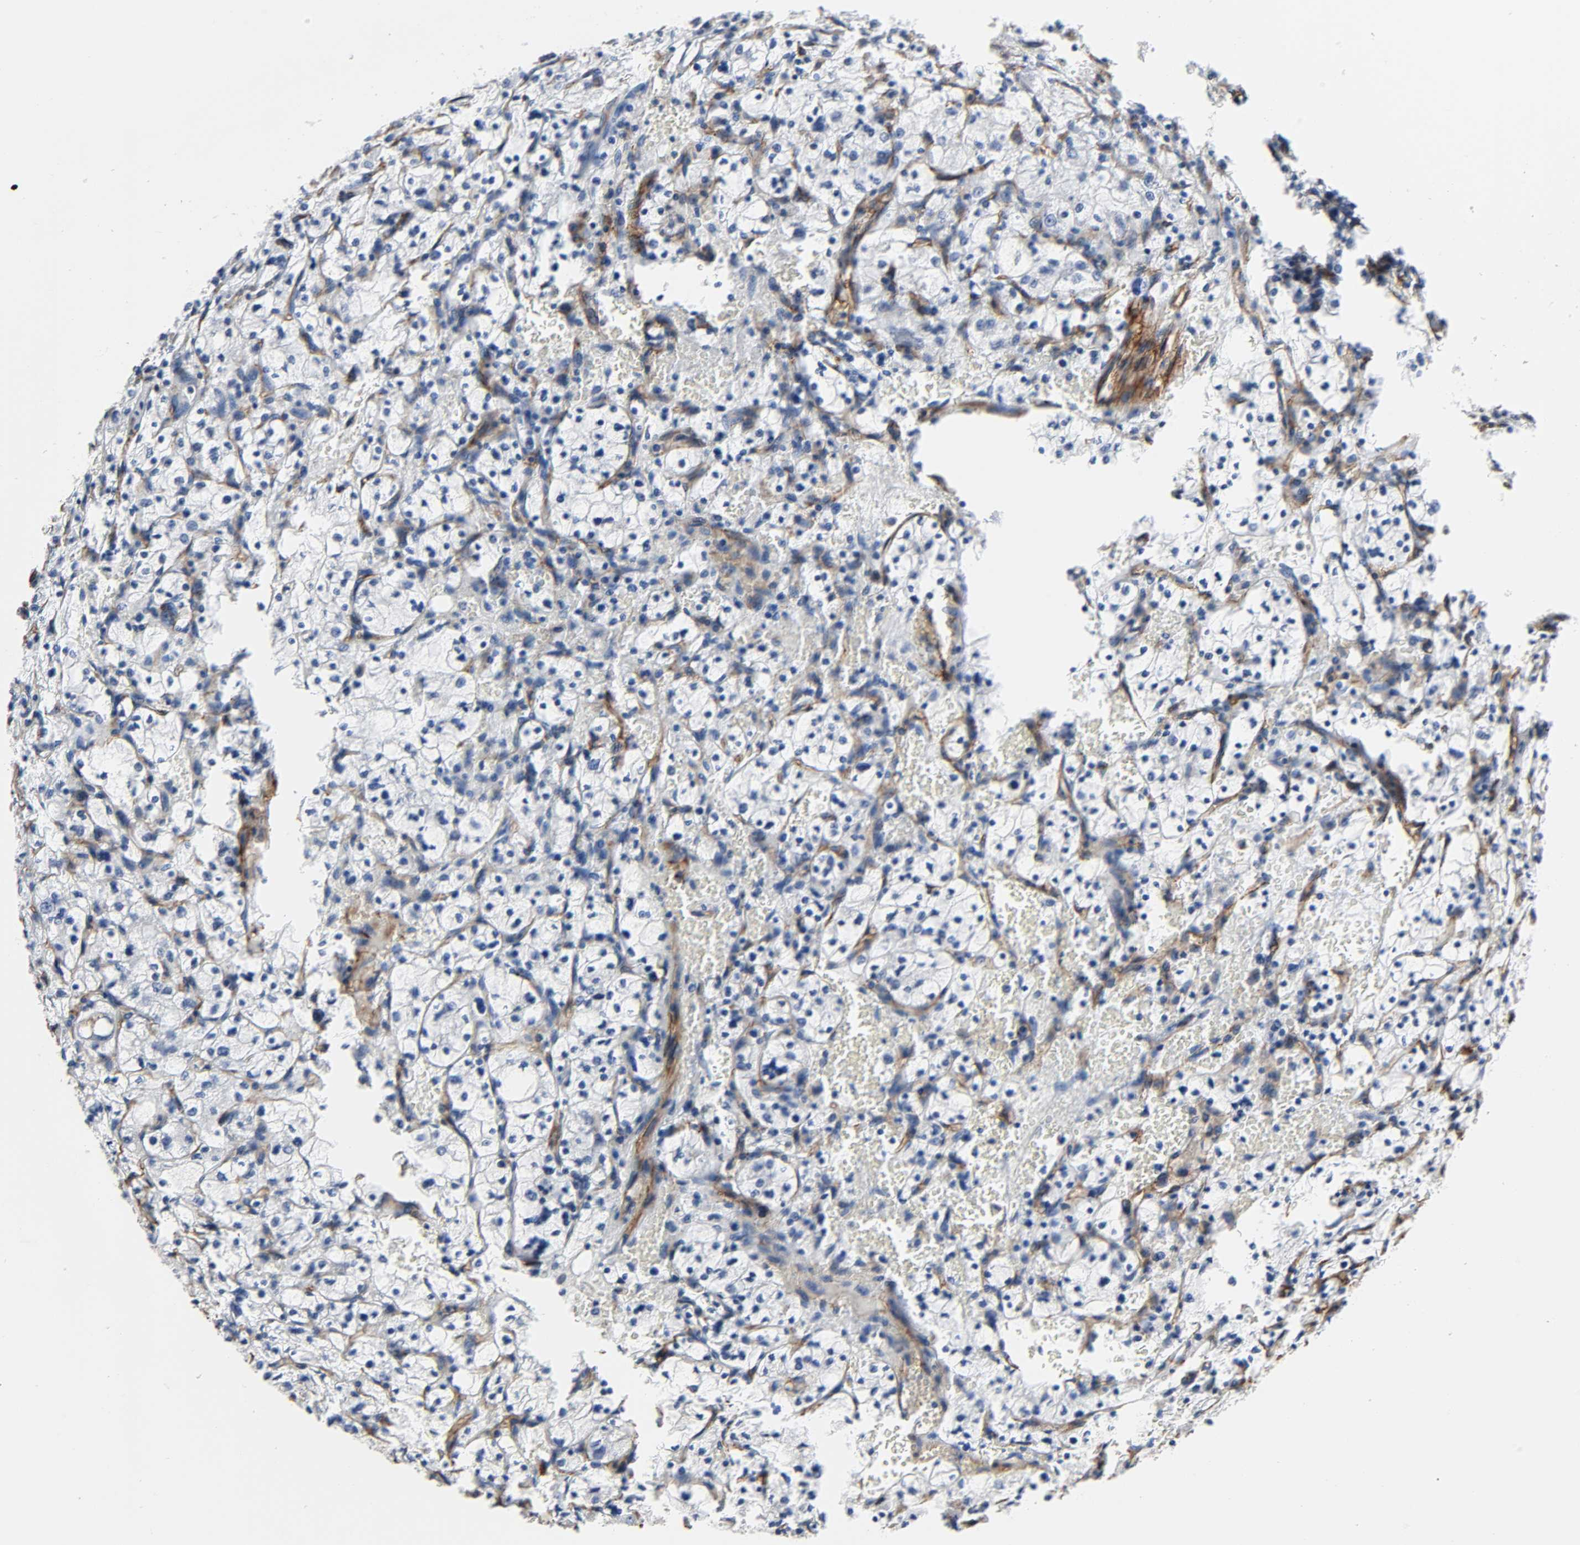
{"staining": {"intensity": "negative", "quantity": "none", "location": "none"}, "tissue": "renal cancer", "cell_type": "Tumor cells", "image_type": "cancer", "snomed": [{"axis": "morphology", "description": "Adenocarcinoma, NOS"}, {"axis": "topography", "description": "Kidney"}], "caption": "DAB (3,3'-diaminobenzidine) immunohistochemical staining of renal cancer shows no significant expression in tumor cells. (DAB immunohistochemistry (IHC), high magnification).", "gene": "PECAM1", "patient": {"sex": "female", "age": 83}}